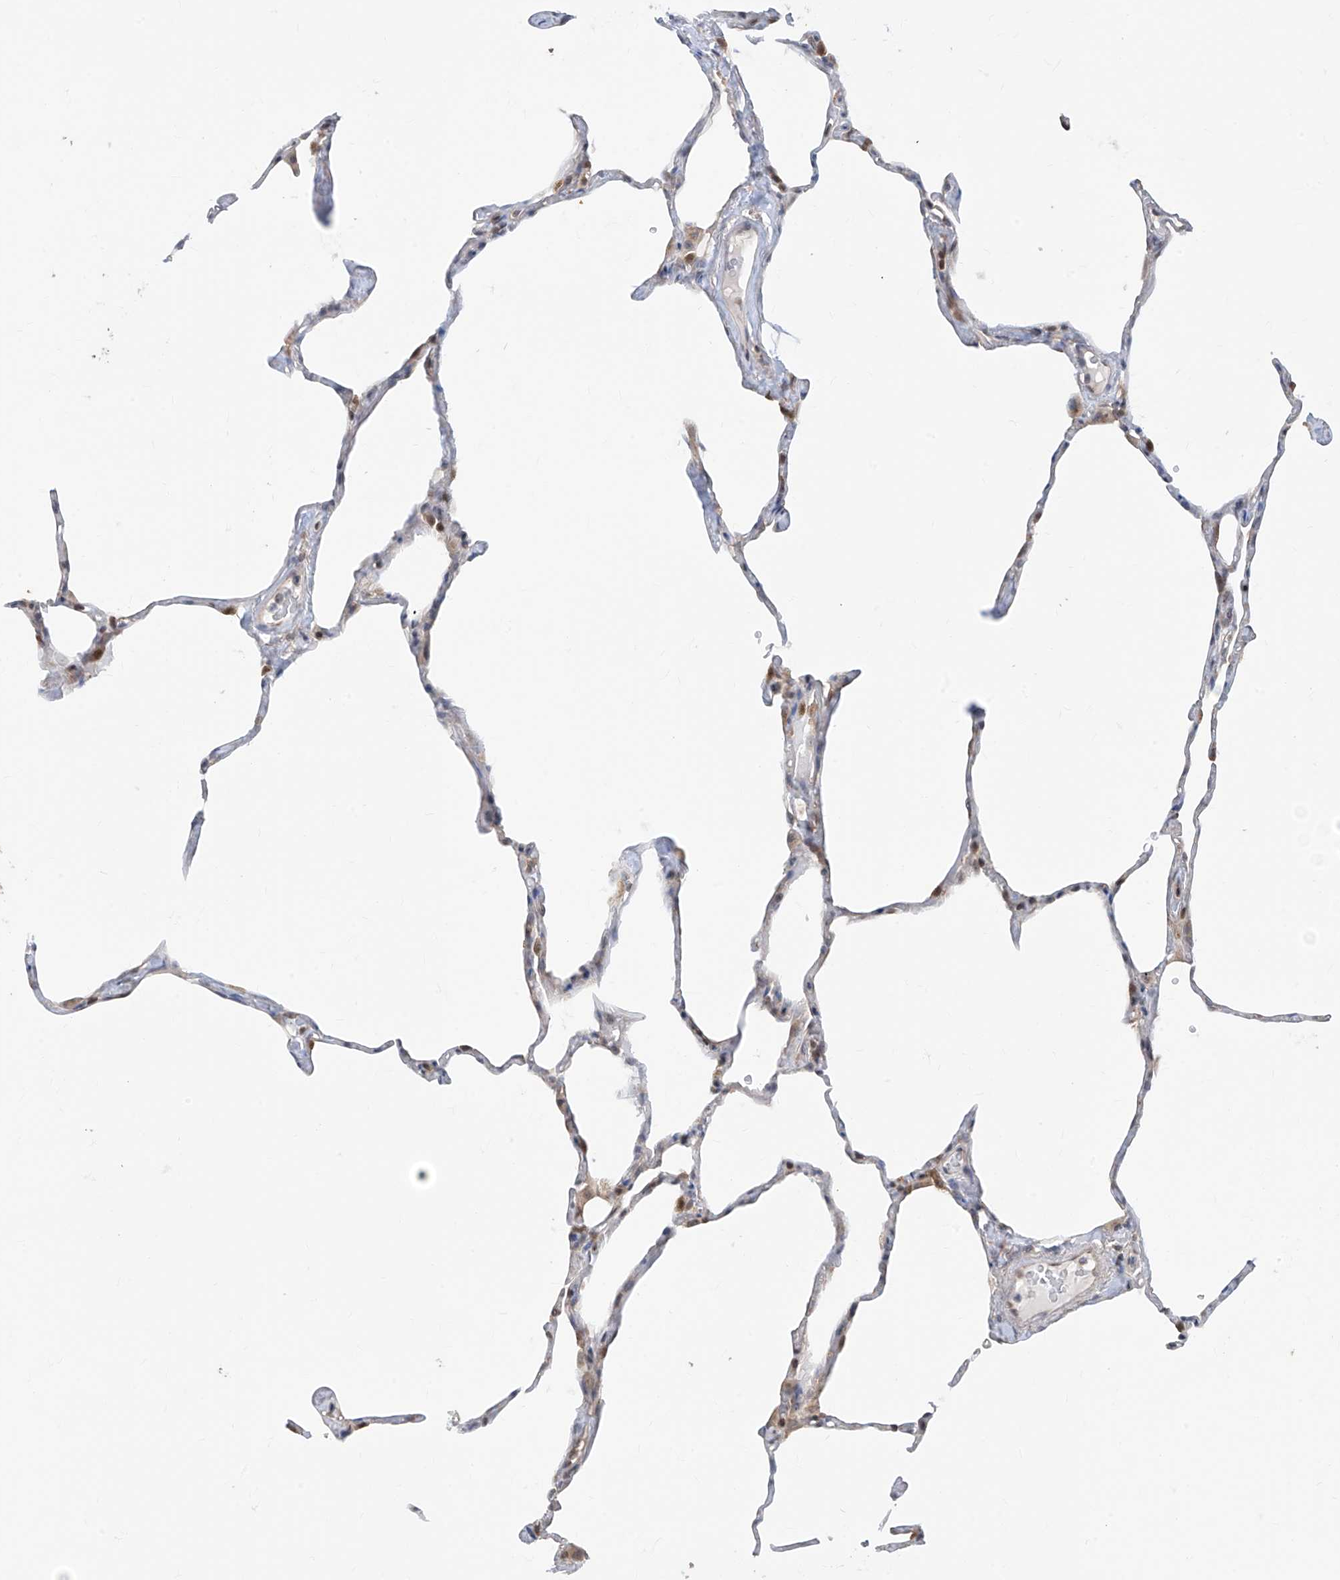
{"staining": {"intensity": "weak", "quantity": "<25%", "location": "cytoplasmic/membranous"}, "tissue": "lung", "cell_type": "Alveolar cells", "image_type": "normal", "snomed": [{"axis": "morphology", "description": "Normal tissue, NOS"}, {"axis": "topography", "description": "Lung"}], "caption": "Human lung stained for a protein using IHC reveals no positivity in alveolar cells.", "gene": "TTC38", "patient": {"sex": "male", "age": 65}}